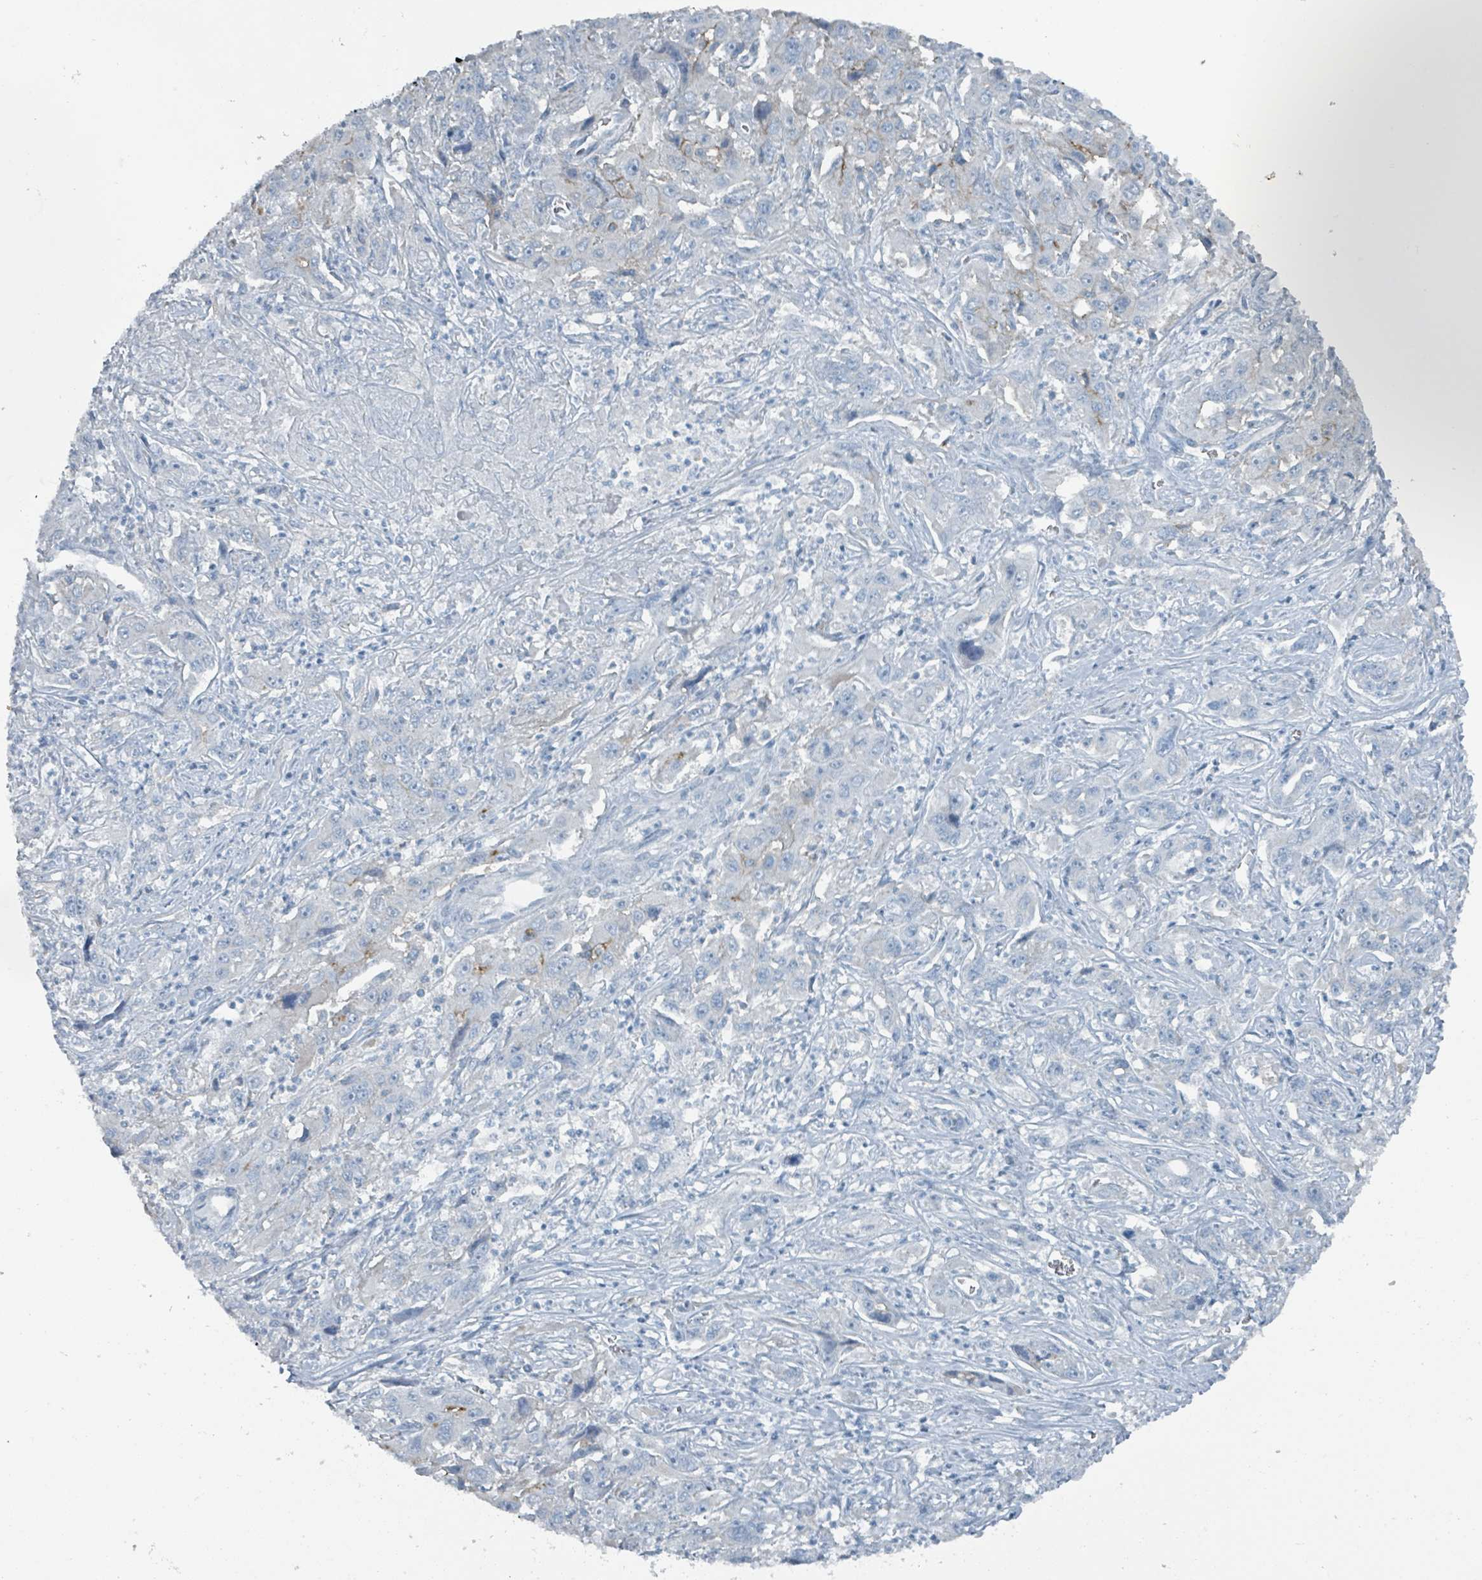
{"staining": {"intensity": "negative", "quantity": "none", "location": "none"}, "tissue": "liver cancer", "cell_type": "Tumor cells", "image_type": "cancer", "snomed": [{"axis": "morphology", "description": "Carcinoma, Hepatocellular, NOS"}, {"axis": "topography", "description": "Liver"}], "caption": "This is an IHC photomicrograph of human liver hepatocellular carcinoma. There is no staining in tumor cells.", "gene": "GAMT", "patient": {"sex": "male", "age": 63}}